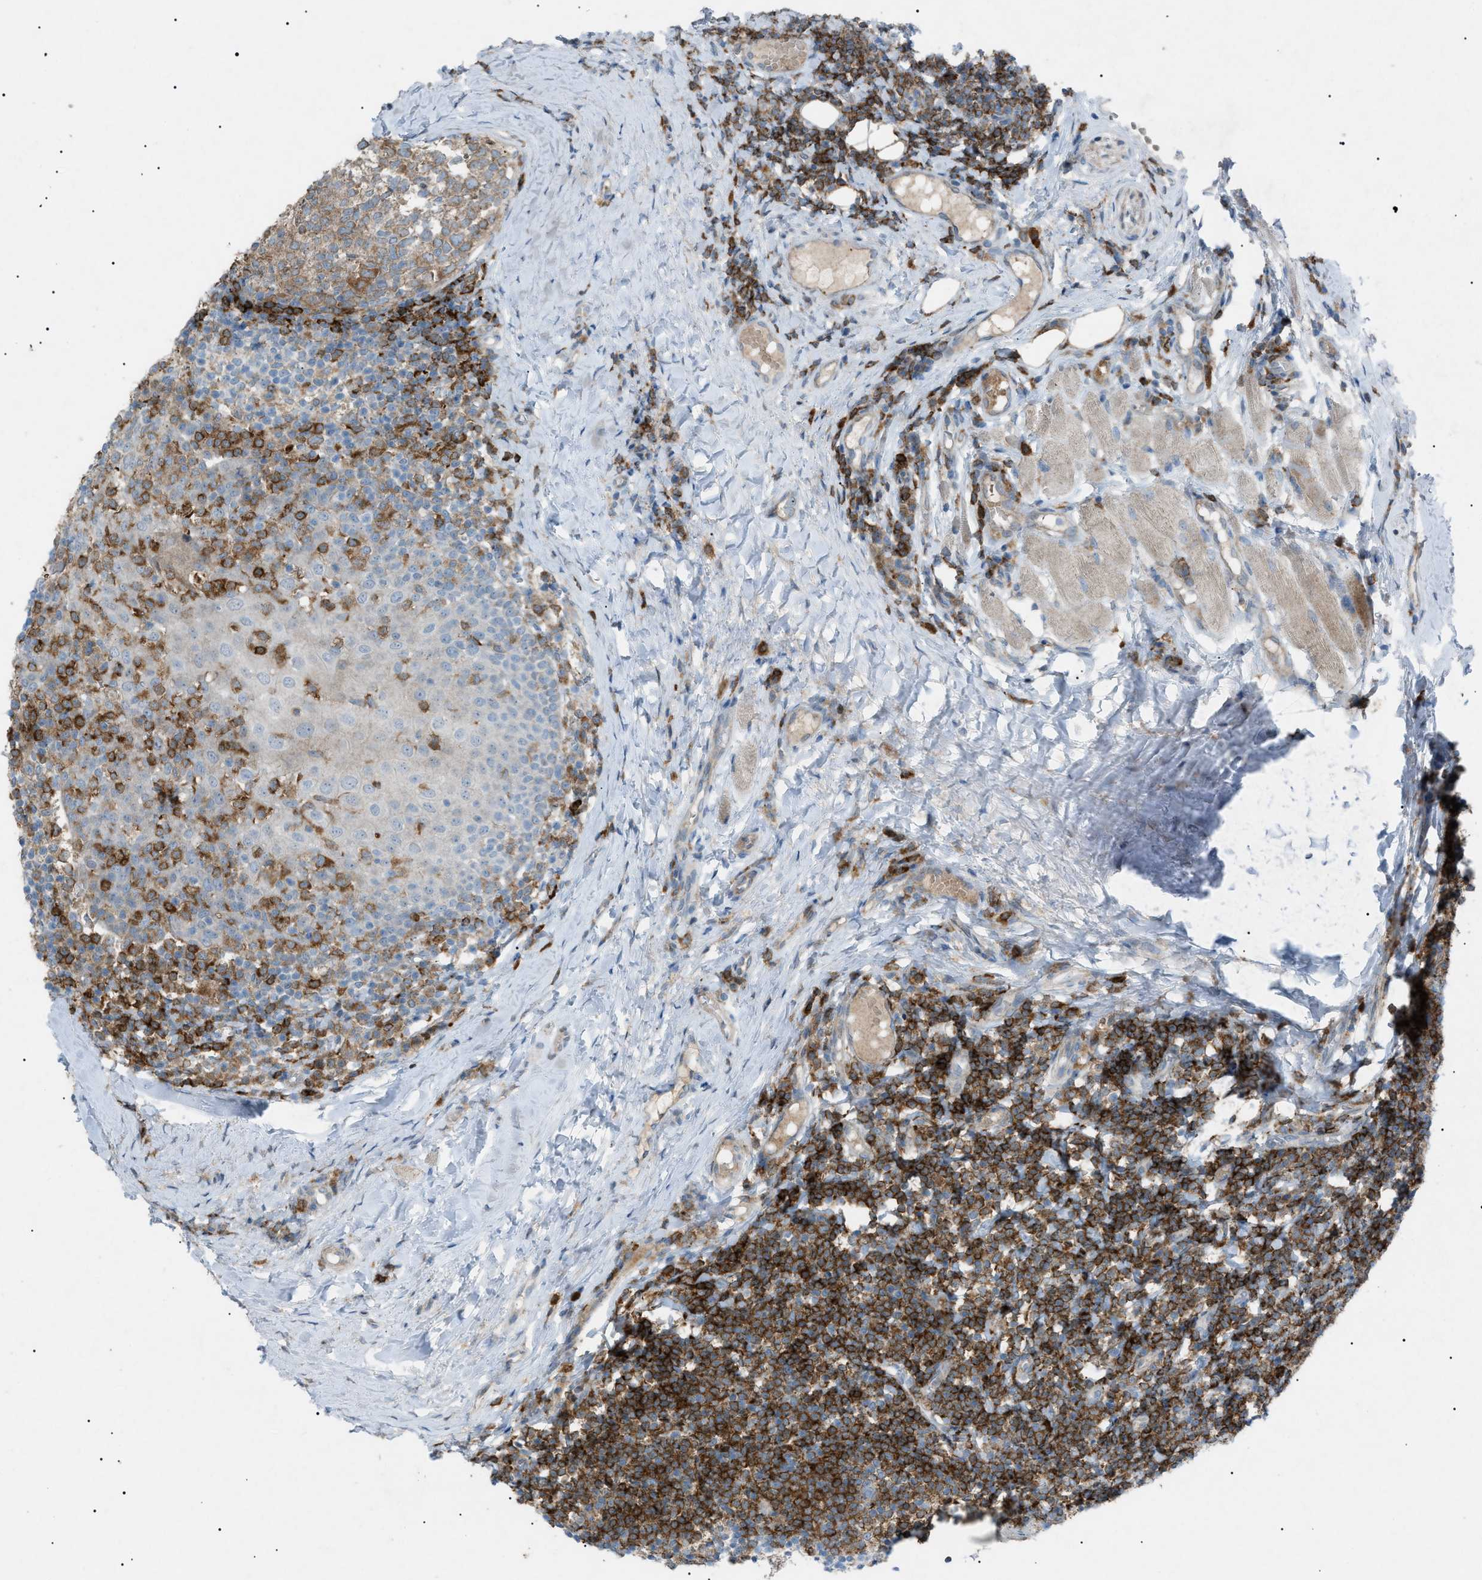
{"staining": {"intensity": "moderate", "quantity": ">75%", "location": "cytoplasmic/membranous"}, "tissue": "tonsil", "cell_type": "Germinal center cells", "image_type": "normal", "snomed": [{"axis": "morphology", "description": "Normal tissue, NOS"}, {"axis": "topography", "description": "Tonsil"}], "caption": "About >75% of germinal center cells in benign human tonsil reveal moderate cytoplasmic/membranous protein staining as visualized by brown immunohistochemical staining.", "gene": "BTK", "patient": {"sex": "female", "age": 19}}